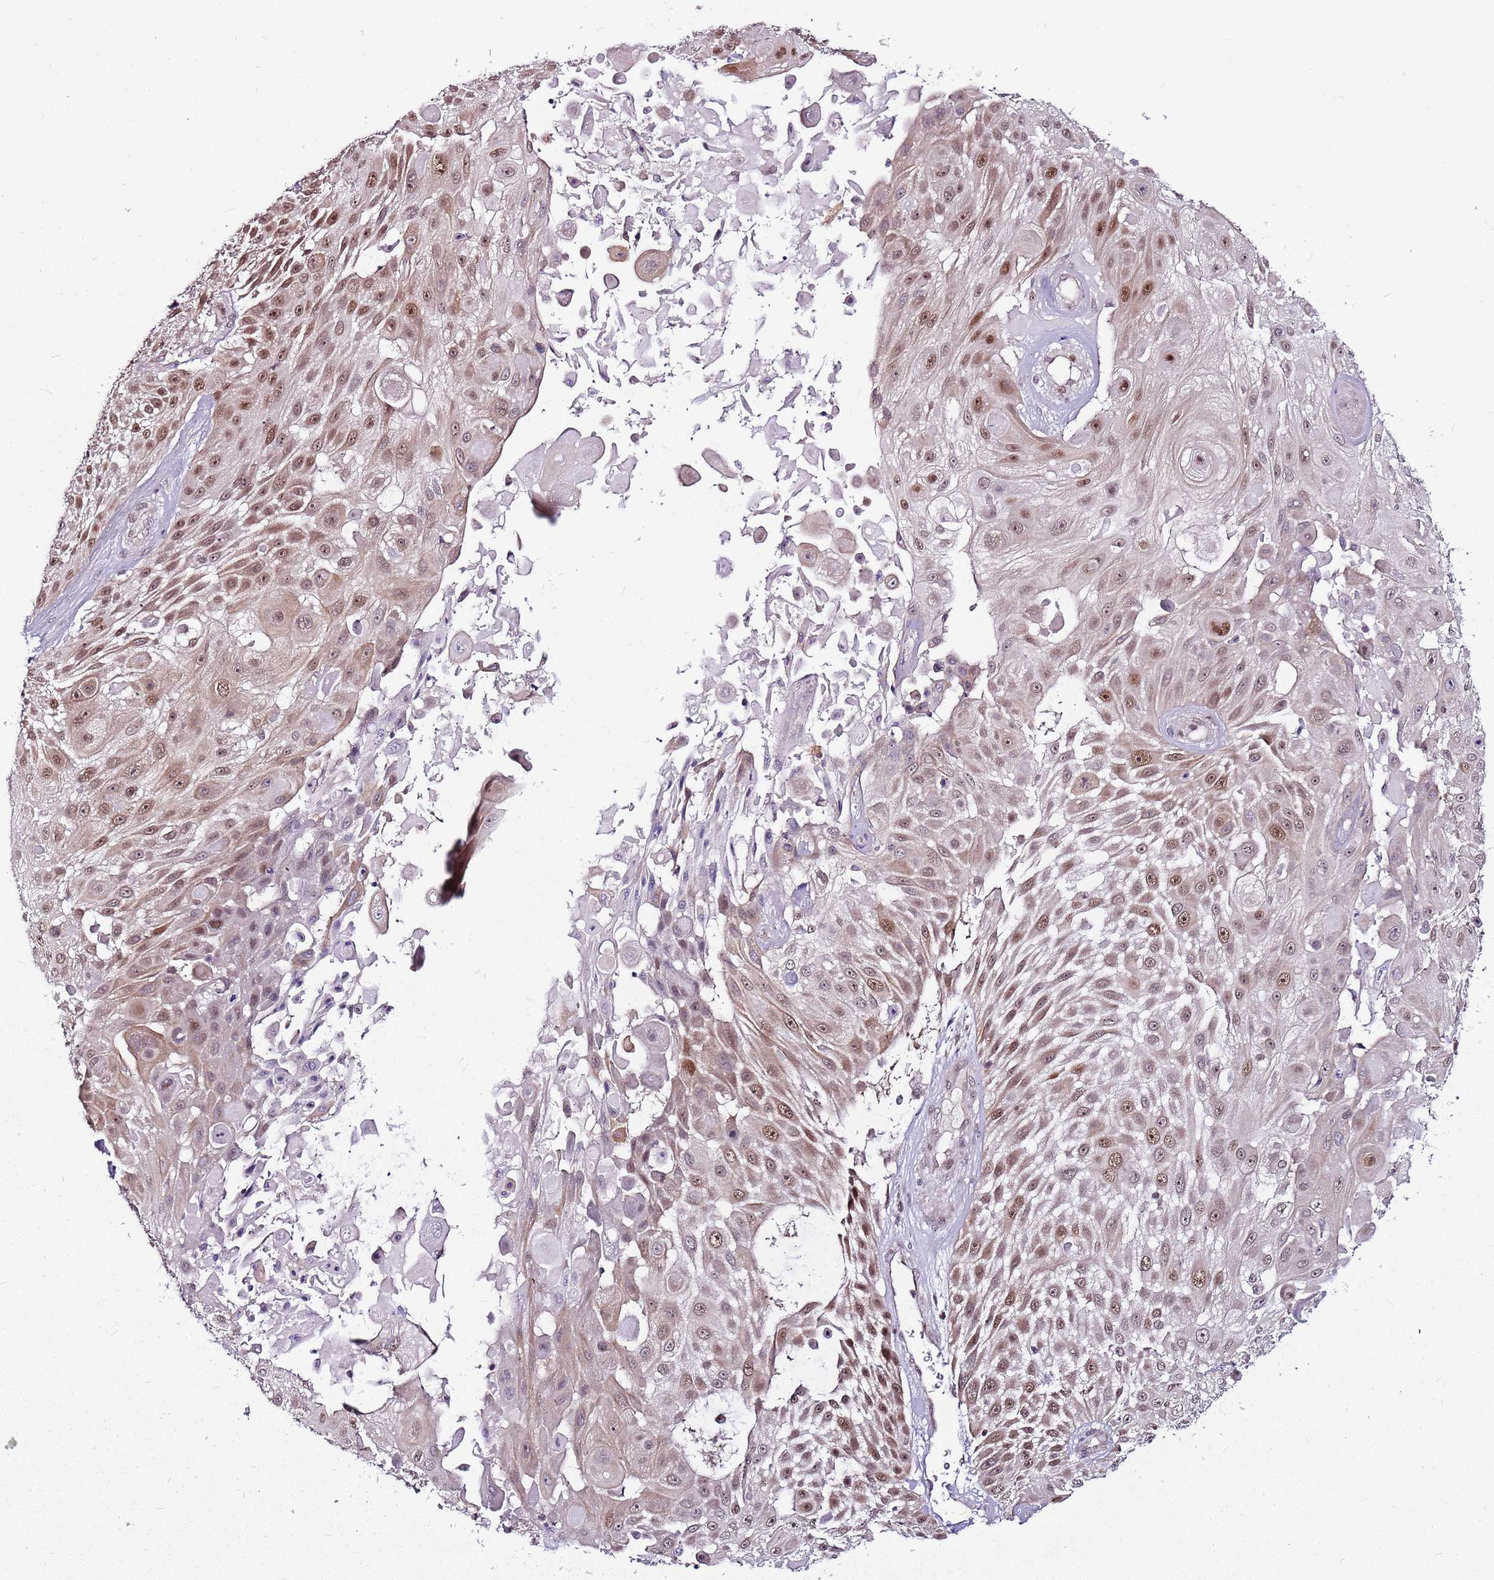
{"staining": {"intensity": "moderate", "quantity": ">75%", "location": "cytoplasmic/membranous,nuclear"}, "tissue": "skin cancer", "cell_type": "Tumor cells", "image_type": "cancer", "snomed": [{"axis": "morphology", "description": "Squamous cell carcinoma, NOS"}, {"axis": "topography", "description": "Skin"}], "caption": "Tumor cells demonstrate medium levels of moderate cytoplasmic/membranous and nuclear expression in about >75% of cells in human skin squamous cell carcinoma.", "gene": "POLE3", "patient": {"sex": "female", "age": 86}}